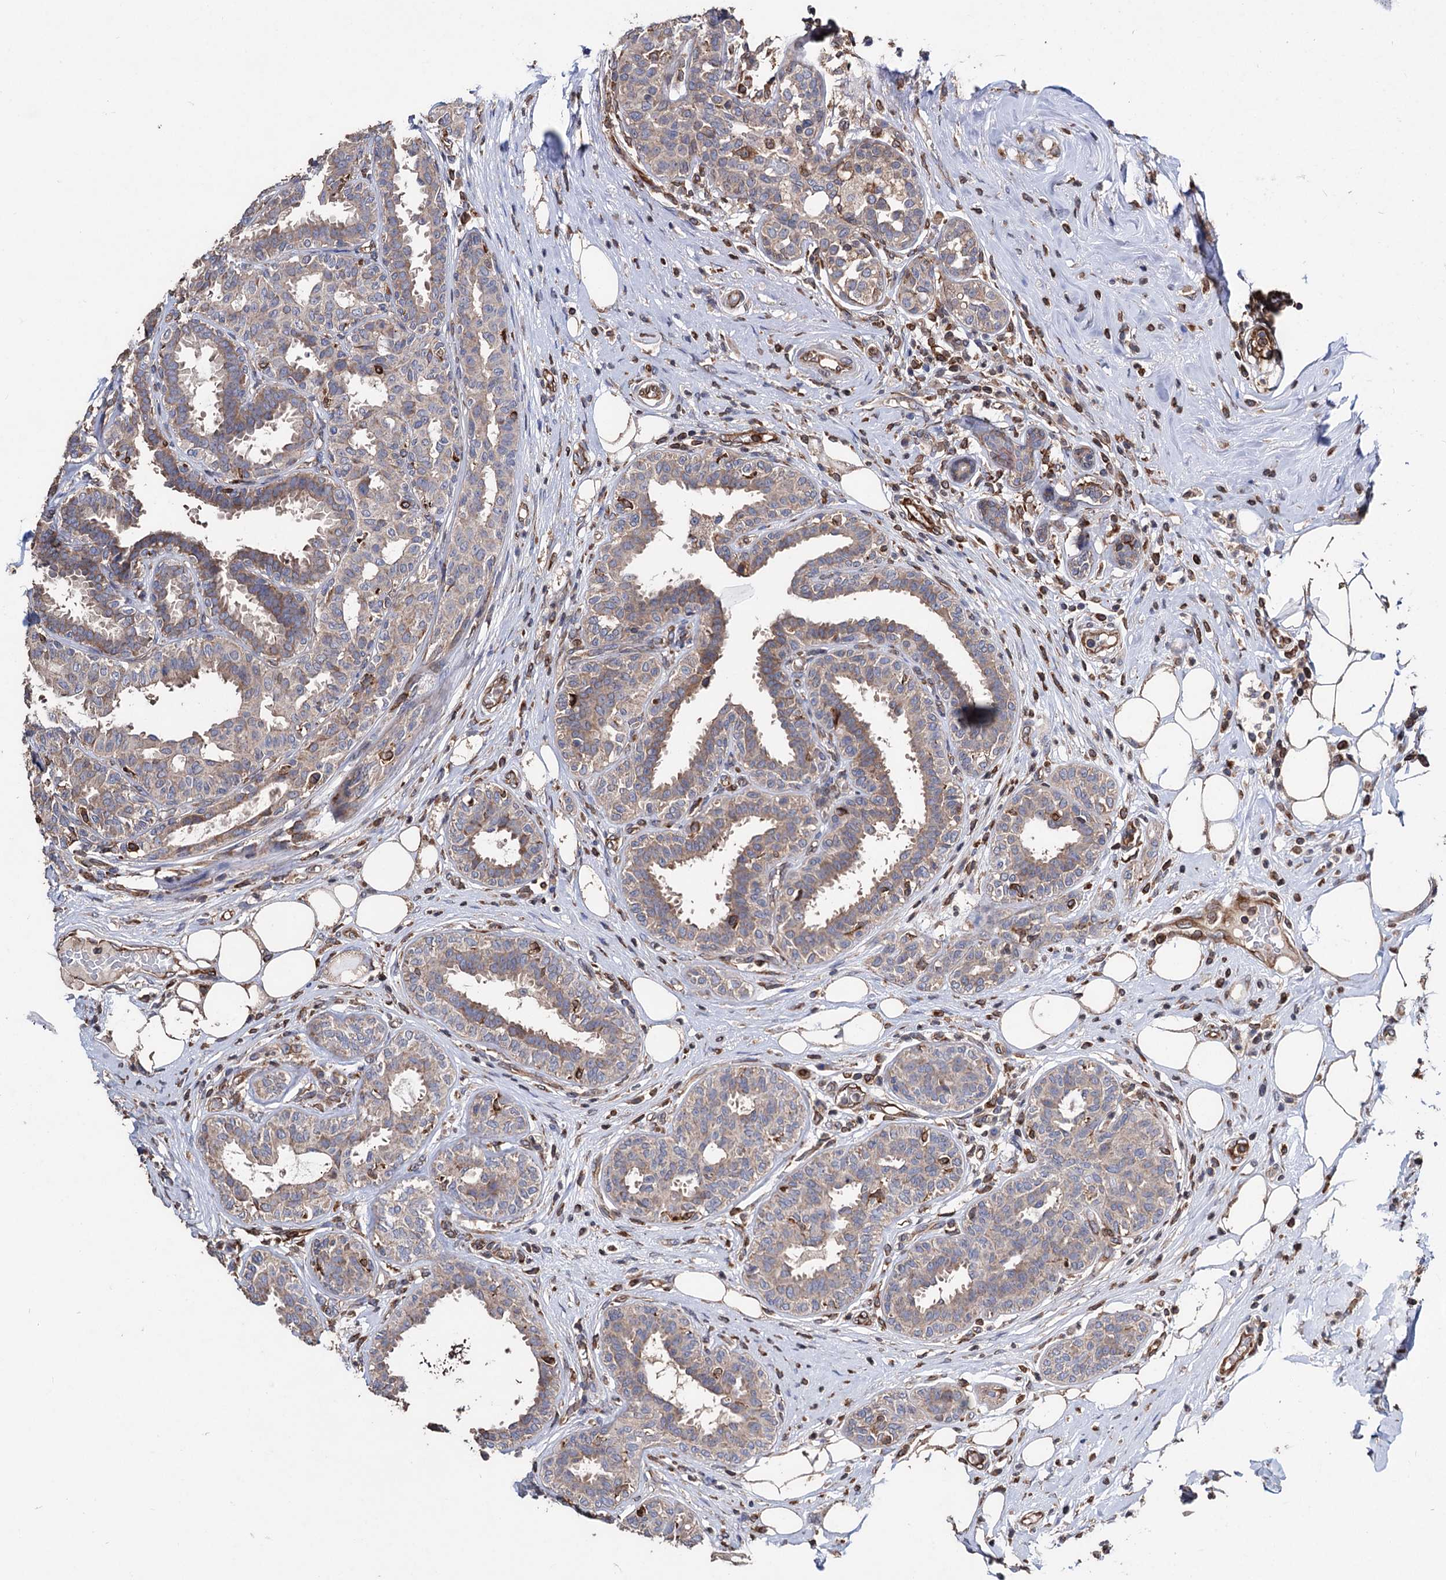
{"staining": {"intensity": "weak", "quantity": "25%-75%", "location": "cytoplasmic/membranous"}, "tissue": "breast cancer", "cell_type": "Tumor cells", "image_type": "cancer", "snomed": [{"axis": "morphology", "description": "Lobular carcinoma"}, {"axis": "topography", "description": "Breast"}], "caption": "IHC staining of breast cancer (lobular carcinoma), which reveals low levels of weak cytoplasmic/membranous staining in approximately 25%-75% of tumor cells indicating weak cytoplasmic/membranous protein expression. The staining was performed using DAB (3,3'-diaminobenzidine) (brown) for protein detection and nuclei were counterstained in hematoxylin (blue).", "gene": "STING1", "patient": {"sex": "female", "age": 51}}